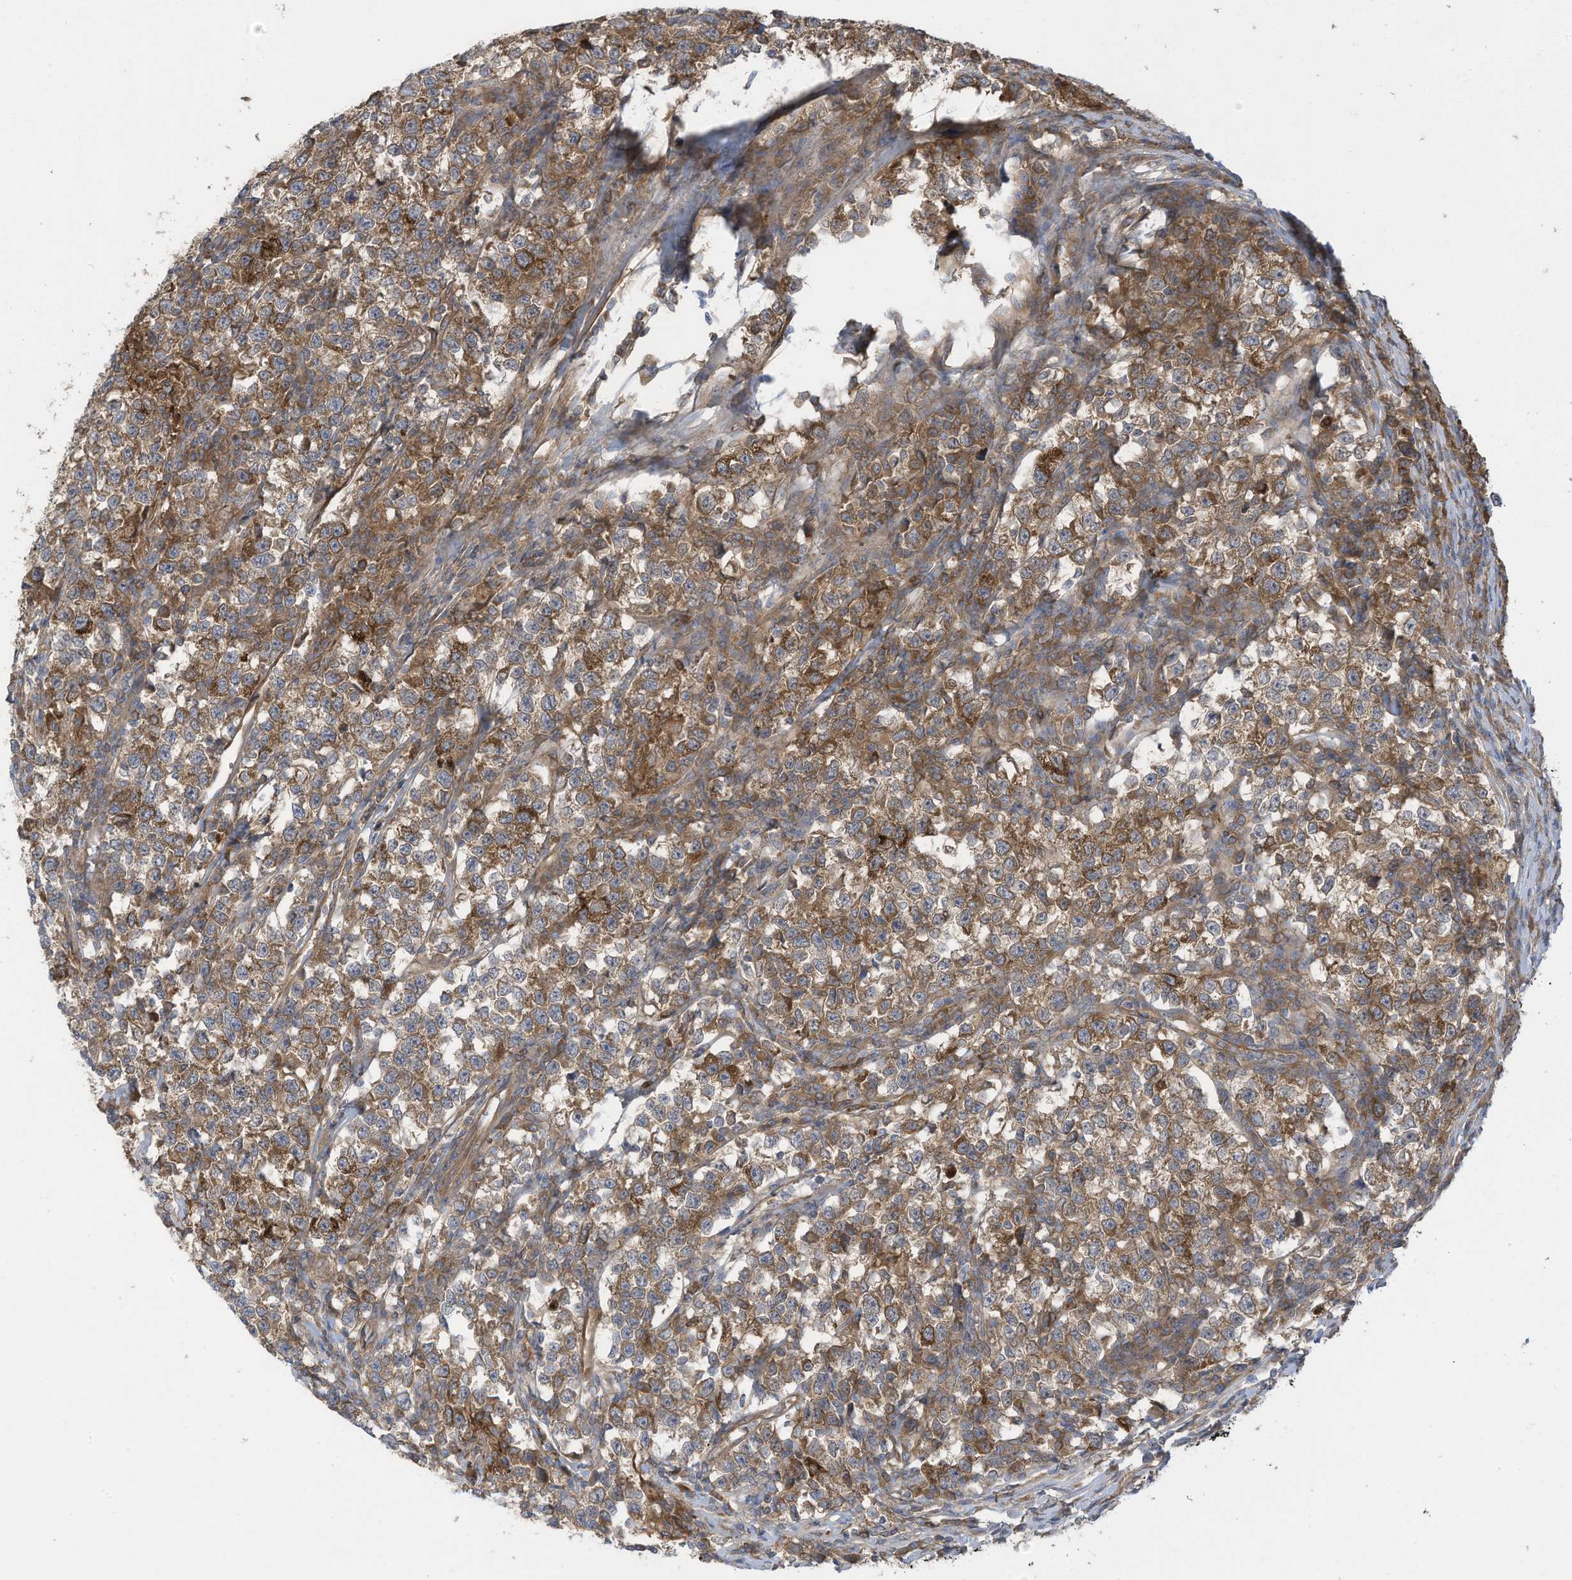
{"staining": {"intensity": "moderate", "quantity": ">75%", "location": "cytoplasmic/membranous"}, "tissue": "testis cancer", "cell_type": "Tumor cells", "image_type": "cancer", "snomed": [{"axis": "morphology", "description": "Normal tissue, NOS"}, {"axis": "morphology", "description": "Seminoma, NOS"}, {"axis": "topography", "description": "Testis"}], "caption": "Immunohistochemistry (IHC) (DAB (3,3'-diaminobenzidine)) staining of human testis seminoma exhibits moderate cytoplasmic/membranous protein expression in approximately >75% of tumor cells.", "gene": "ADI1", "patient": {"sex": "male", "age": 43}}